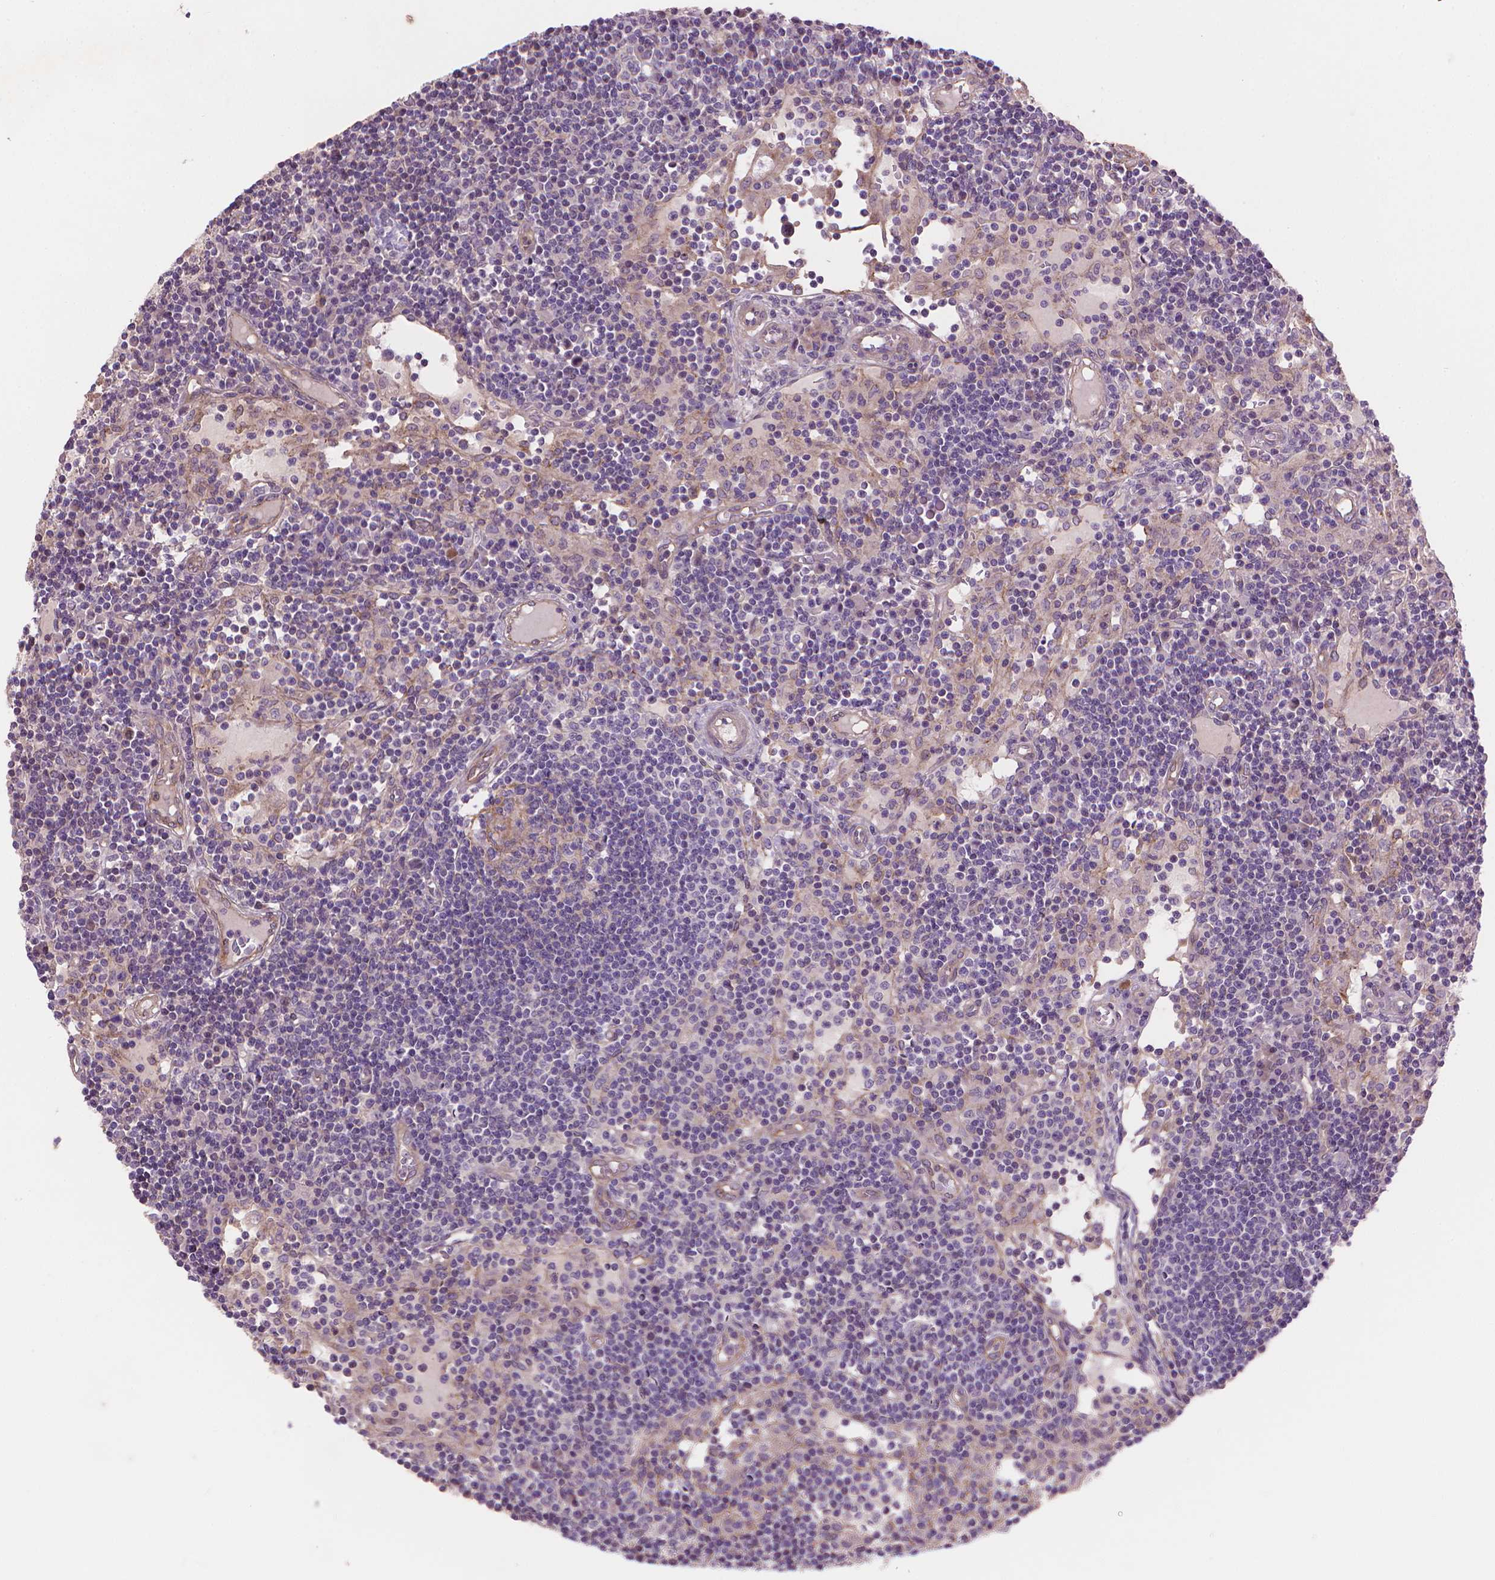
{"staining": {"intensity": "weak", "quantity": "<25%", "location": "cytoplasmic/membranous"}, "tissue": "lymph node", "cell_type": "Germinal center cells", "image_type": "normal", "snomed": [{"axis": "morphology", "description": "Normal tissue, NOS"}, {"axis": "topography", "description": "Lymph node"}], "caption": "IHC of normal human lymph node reveals no expression in germinal center cells.", "gene": "AMMECR1L", "patient": {"sex": "female", "age": 72}}